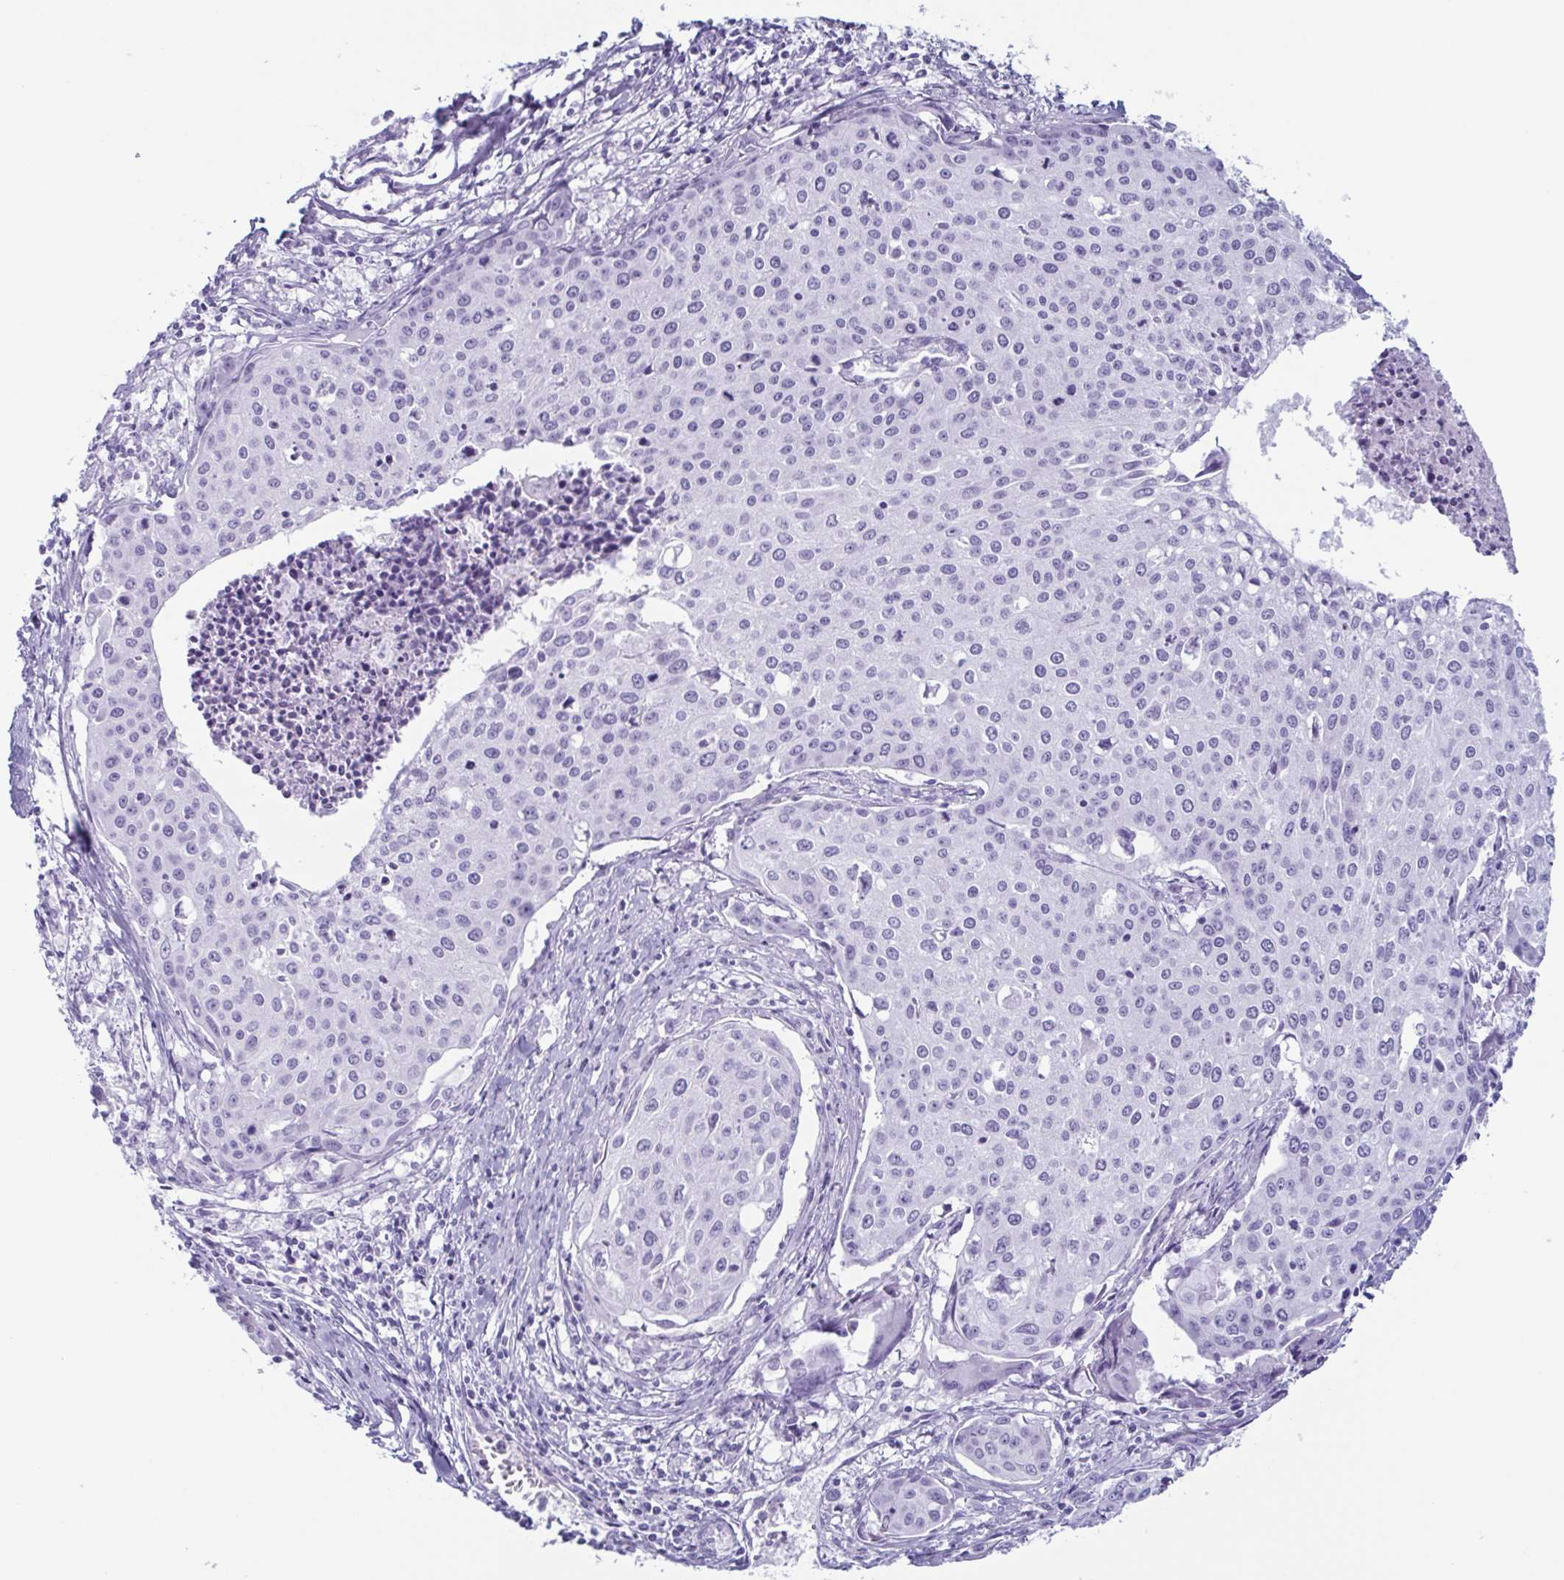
{"staining": {"intensity": "negative", "quantity": "none", "location": "none"}, "tissue": "cervical cancer", "cell_type": "Tumor cells", "image_type": "cancer", "snomed": [{"axis": "morphology", "description": "Squamous cell carcinoma, NOS"}, {"axis": "topography", "description": "Cervix"}], "caption": "A micrograph of cervical cancer (squamous cell carcinoma) stained for a protein shows no brown staining in tumor cells.", "gene": "ENKUR", "patient": {"sex": "female", "age": 38}}